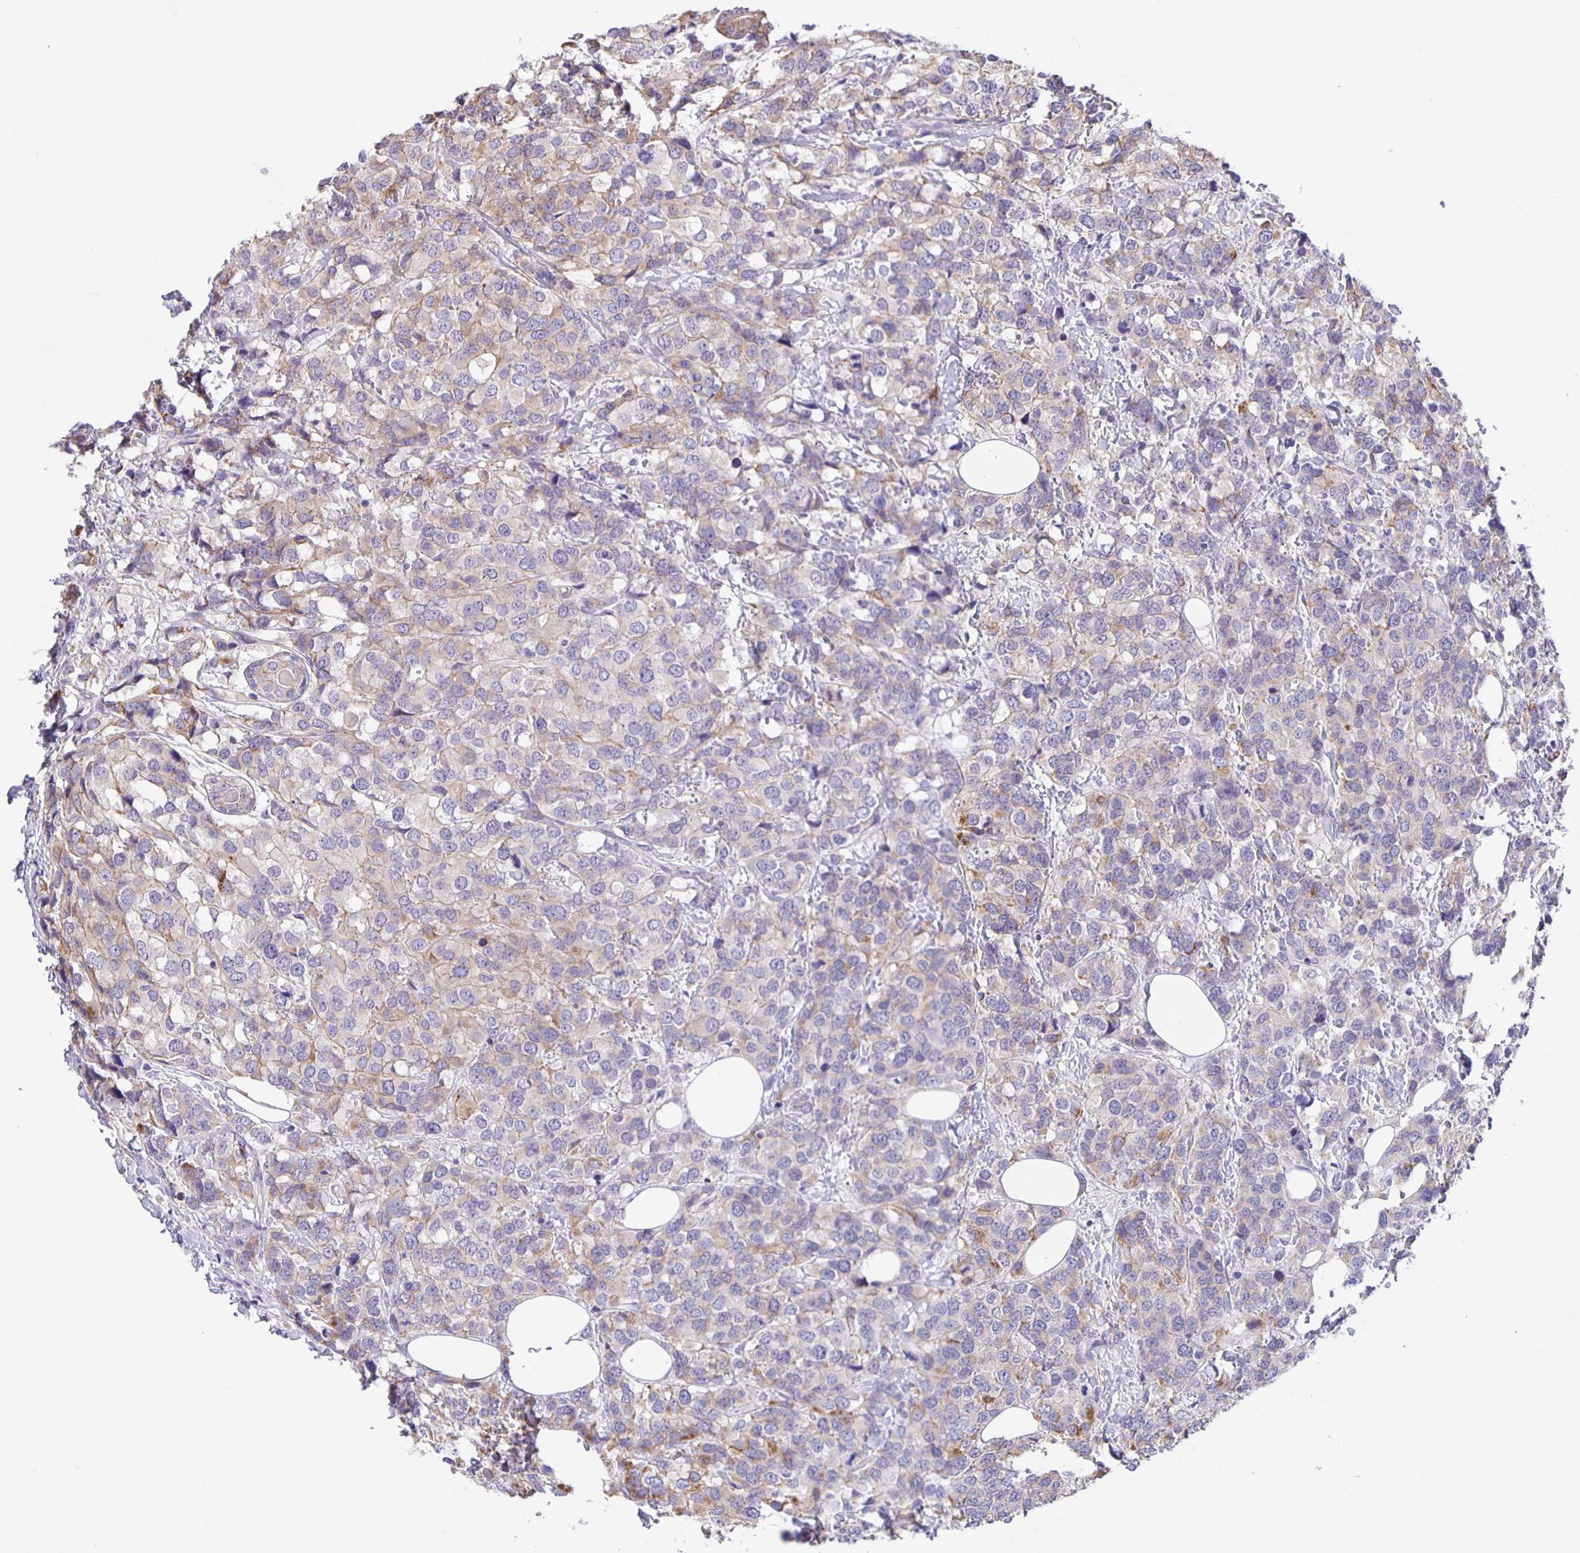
{"staining": {"intensity": "weak", "quantity": "25%-75%", "location": "cytoplasmic/membranous"}, "tissue": "breast cancer", "cell_type": "Tumor cells", "image_type": "cancer", "snomed": [{"axis": "morphology", "description": "Lobular carcinoma"}, {"axis": "topography", "description": "Breast"}], "caption": "Immunohistochemistry of breast cancer (lobular carcinoma) shows low levels of weak cytoplasmic/membranous positivity in approximately 25%-75% of tumor cells.", "gene": "JMJD4", "patient": {"sex": "female", "age": 59}}